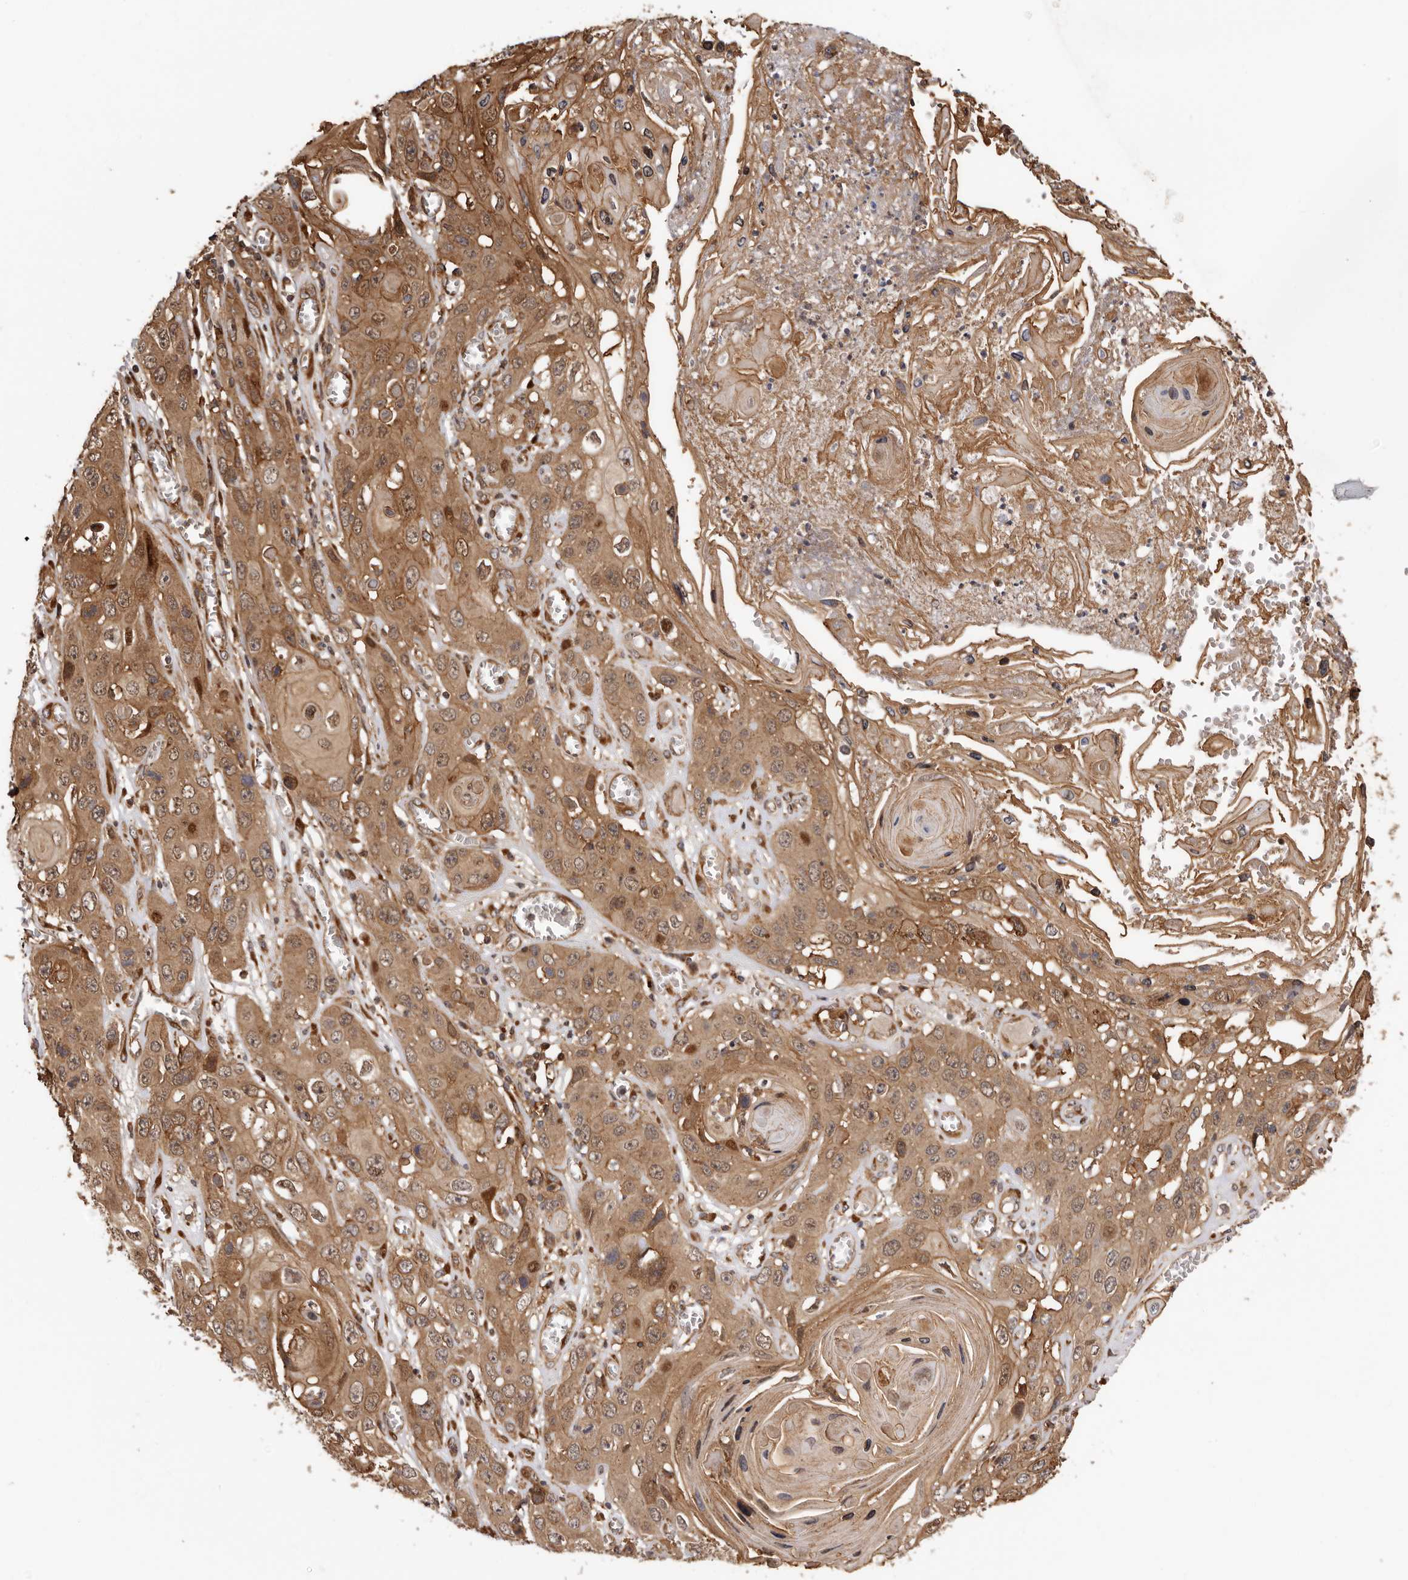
{"staining": {"intensity": "moderate", "quantity": ">75%", "location": "cytoplasmic/membranous,nuclear"}, "tissue": "skin cancer", "cell_type": "Tumor cells", "image_type": "cancer", "snomed": [{"axis": "morphology", "description": "Squamous cell carcinoma, NOS"}, {"axis": "topography", "description": "Skin"}], "caption": "Skin cancer was stained to show a protein in brown. There is medium levels of moderate cytoplasmic/membranous and nuclear staining in about >75% of tumor cells. (Stains: DAB (3,3'-diaminobenzidine) in brown, nuclei in blue, Microscopy: brightfield microscopy at high magnification).", "gene": "GPR27", "patient": {"sex": "male", "age": 55}}